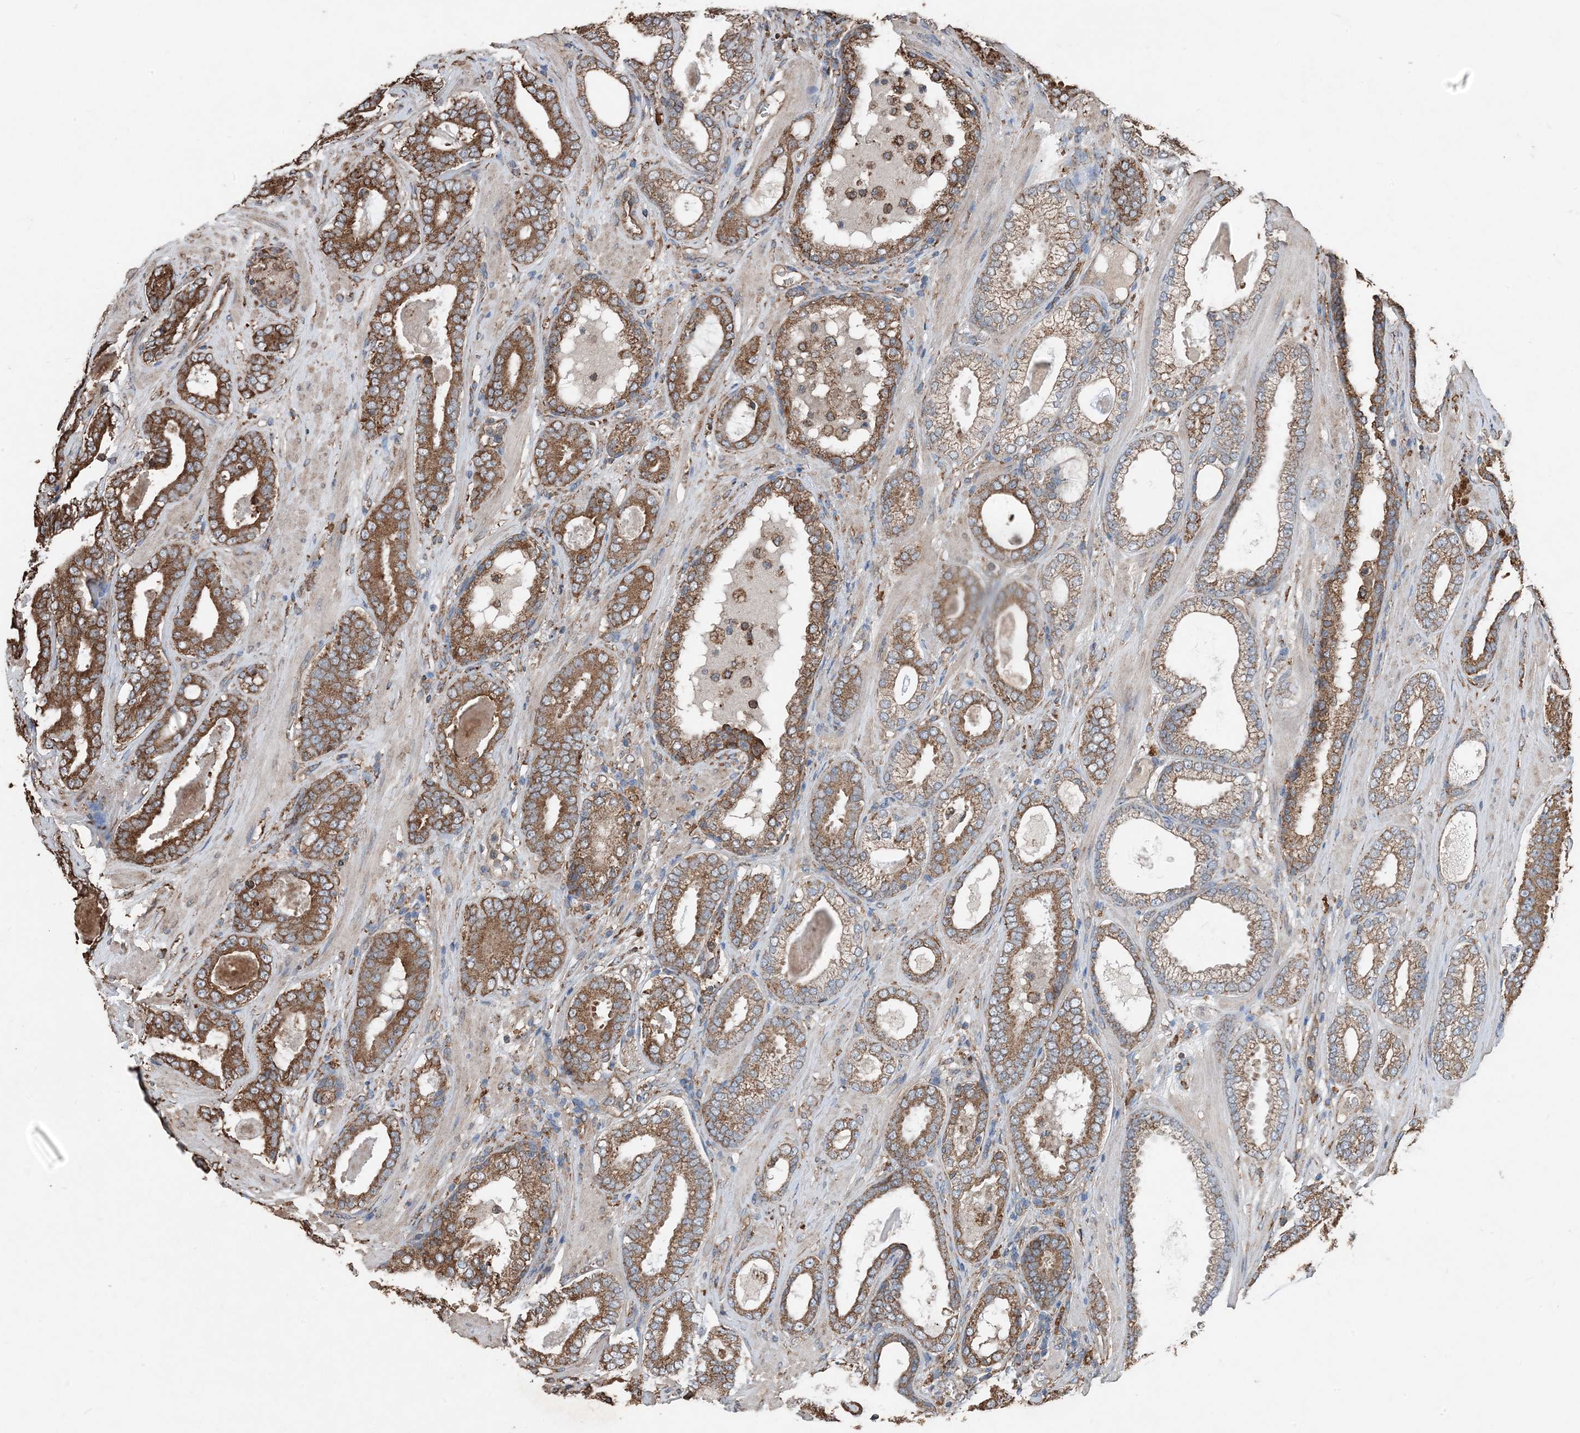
{"staining": {"intensity": "strong", "quantity": ">75%", "location": "cytoplasmic/membranous"}, "tissue": "prostate cancer", "cell_type": "Tumor cells", "image_type": "cancer", "snomed": [{"axis": "morphology", "description": "Adenocarcinoma, High grade"}, {"axis": "topography", "description": "Prostate"}], "caption": "This histopathology image displays prostate adenocarcinoma (high-grade) stained with immunohistochemistry (IHC) to label a protein in brown. The cytoplasmic/membranous of tumor cells show strong positivity for the protein. Nuclei are counter-stained blue.", "gene": "PDIA6", "patient": {"sex": "male", "age": 60}}